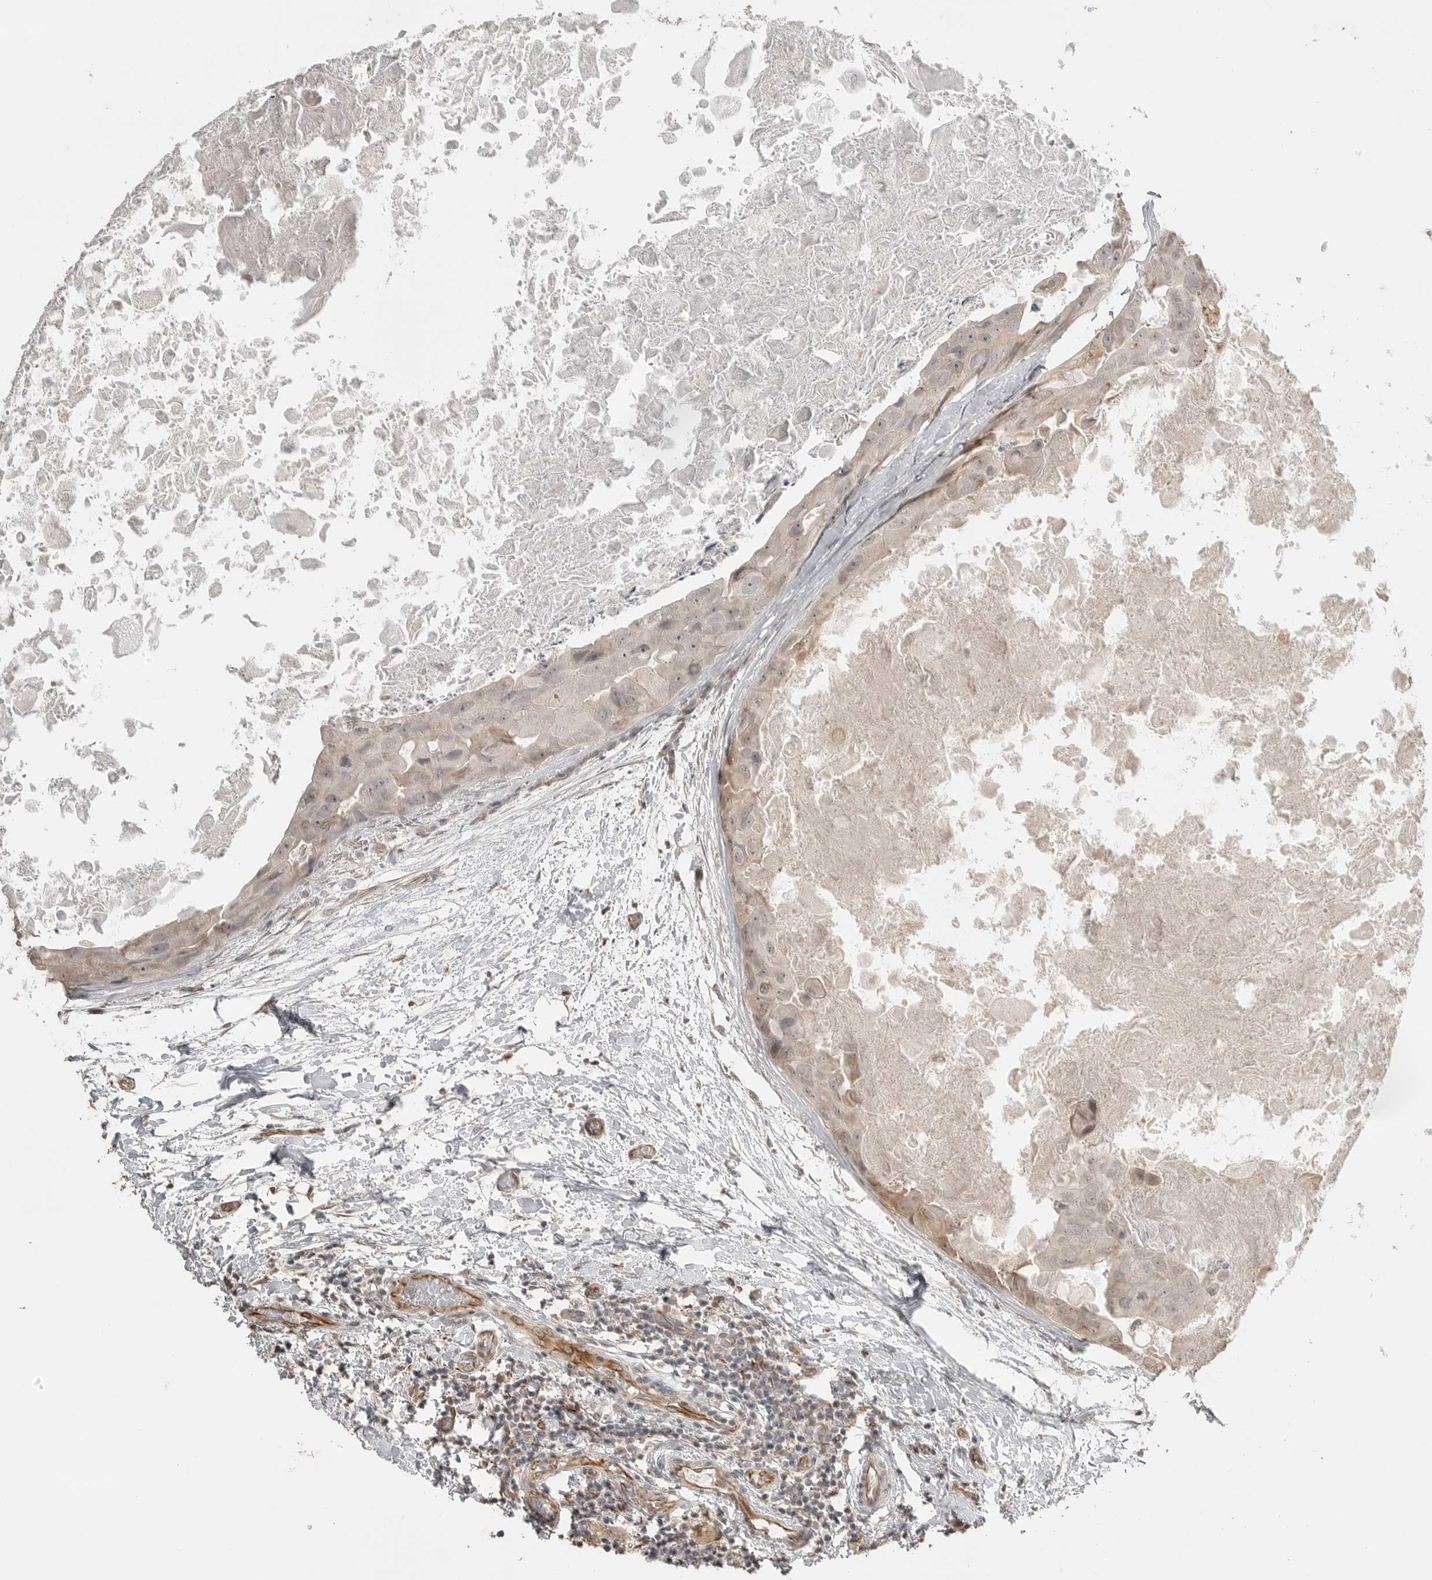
{"staining": {"intensity": "weak", "quantity": "<25%", "location": "cytoplasmic/membranous"}, "tissue": "breast cancer", "cell_type": "Tumor cells", "image_type": "cancer", "snomed": [{"axis": "morphology", "description": "Duct carcinoma"}, {"axis": "topography", "description": "Breast"}], "caption": "There is no significant positivity in tumor cells of breast cancer.", "gene": "SMG8", "patient": {"sex": "female", "age": 62}}